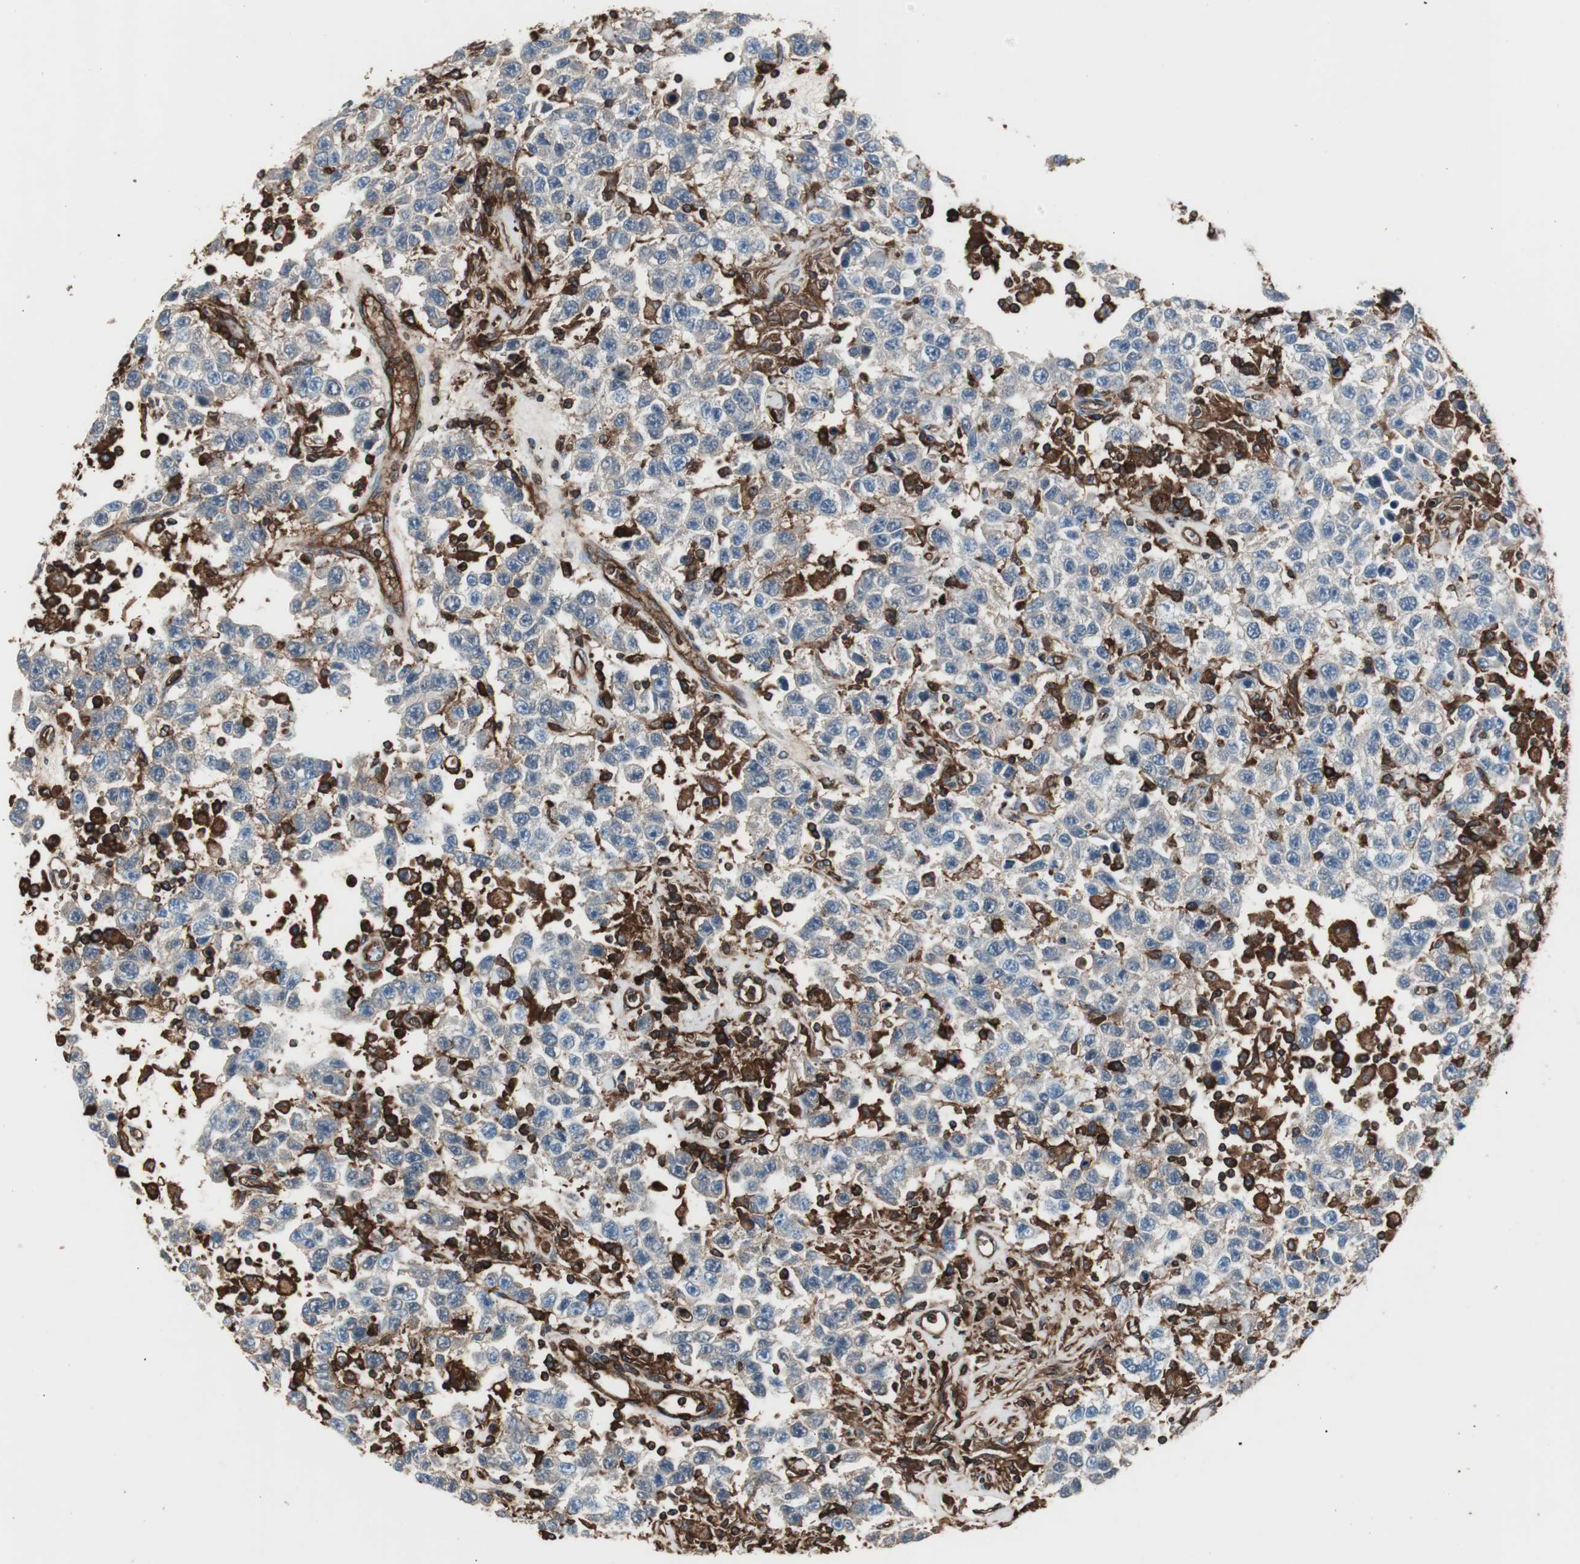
{"staining": {"intensity": "negative", "quantity": "none", "location": "none"}, "tissue": "testis cancer", "cell_type": "Tumor cells", "image_type": "cancer", "snomed": [{"axis": "morphology", "description": "Seminoma, NOS"}, {"axis": "topography", "description": "Testis"}], "caption": "High power microscopy histopathology image of an IHC image of testis seminoma, revealing no significant staining in tumor cells.", "gene": "B2M", "patient": {"sex": "male", "age": 41}}